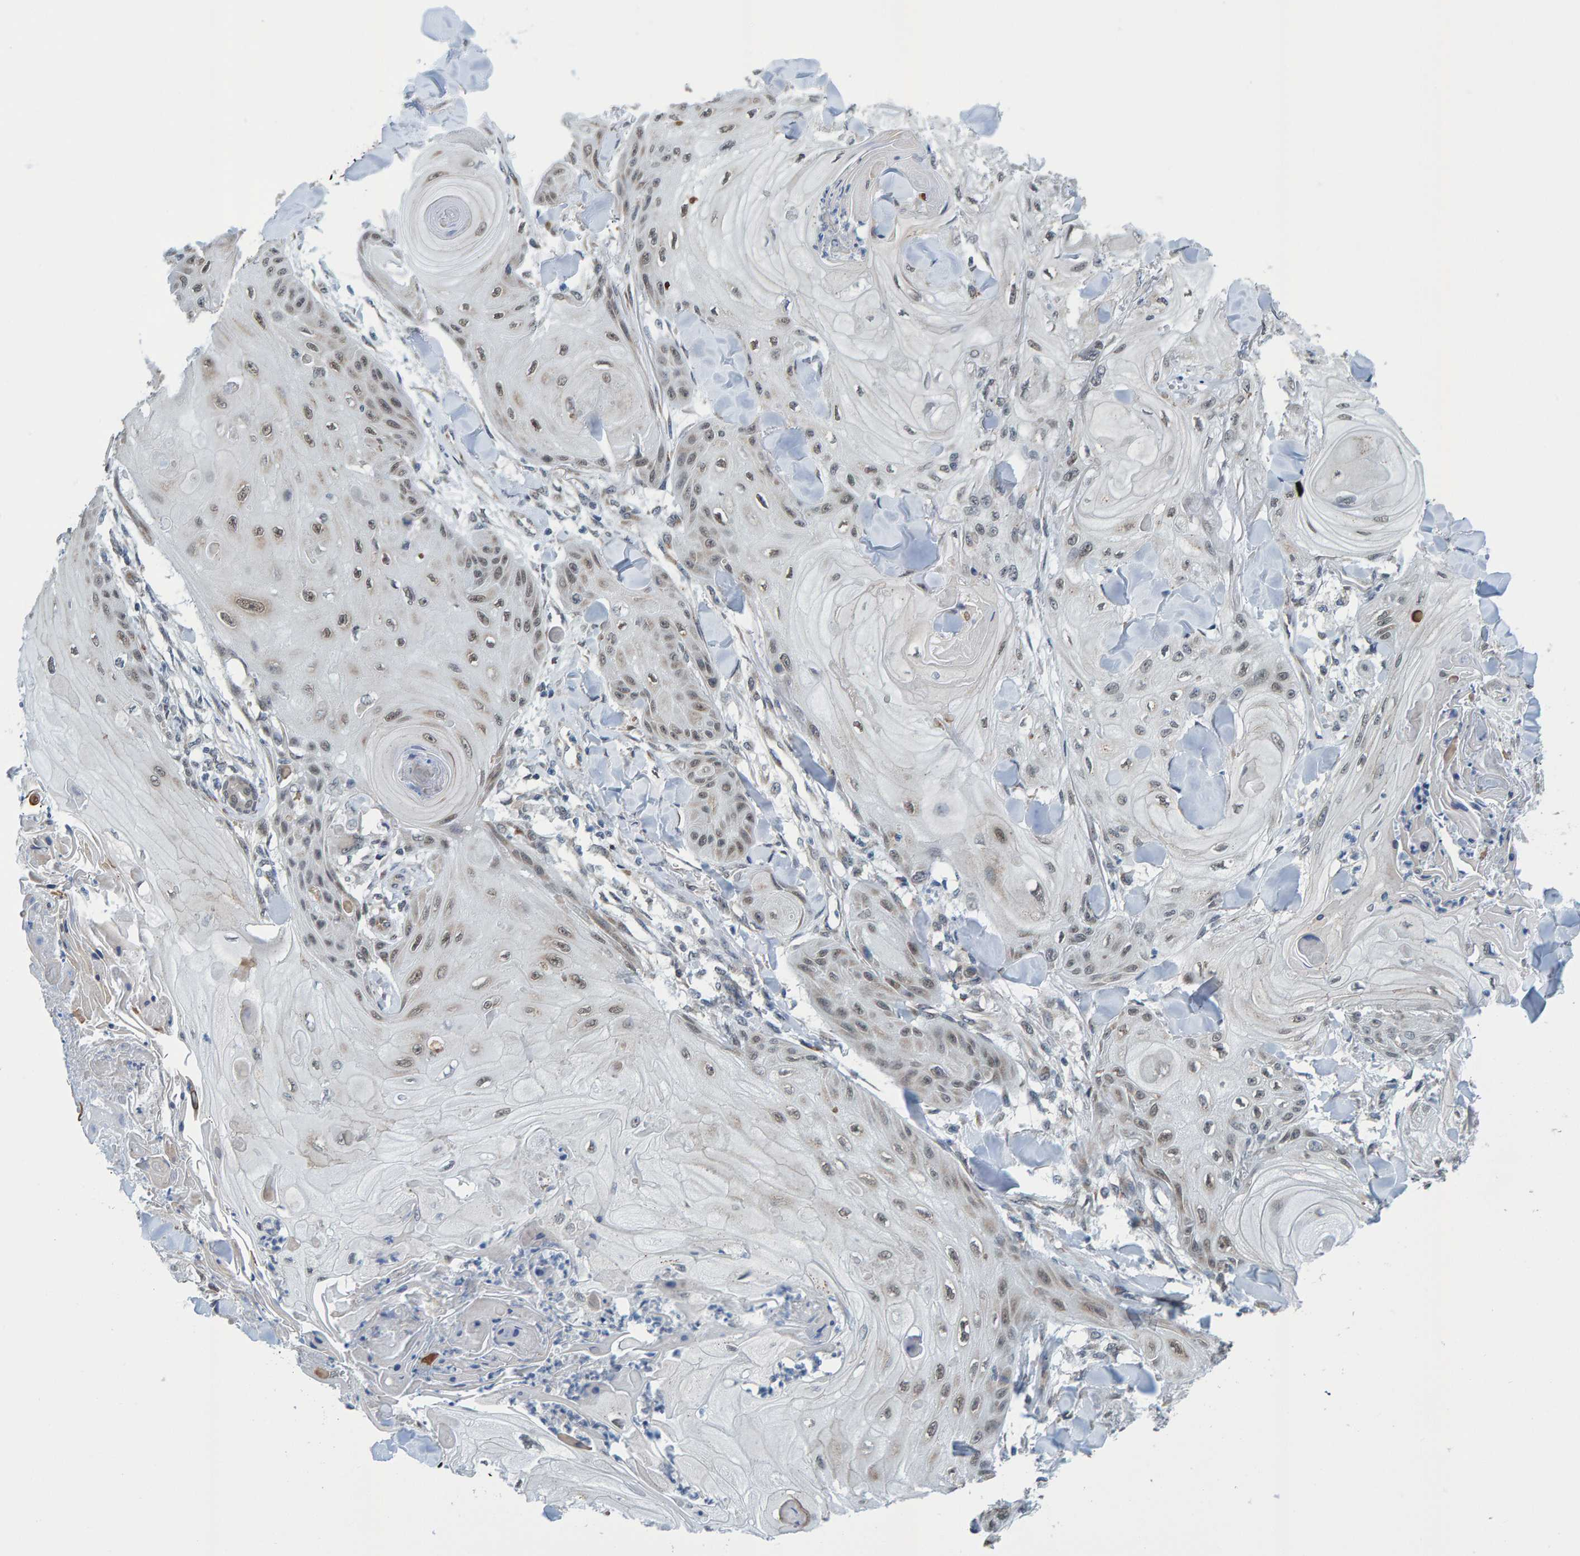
{"staining": {"intensity": "weak", "quantity": "<25%", "location": "nuclear"}, "tissue": "skin cancer", "cell_type": "Tumor cells", "image_type": "cancer", "snomed": [{"axis": "morphology", "description": "Squamous cell carcinoma, NOS"}, {"axis": "topography", "description": "Skin"}], "caption": "There is no significant positivity in tumor cells of skin cancer (squamous cell carcinoma). Brightfield microscopy of IHC stained with DAB (brown) and hematoxylin (blue), captured at high magnification.", "gene": "SCRN2", "patient": {"sex": "male", "age": 74}}